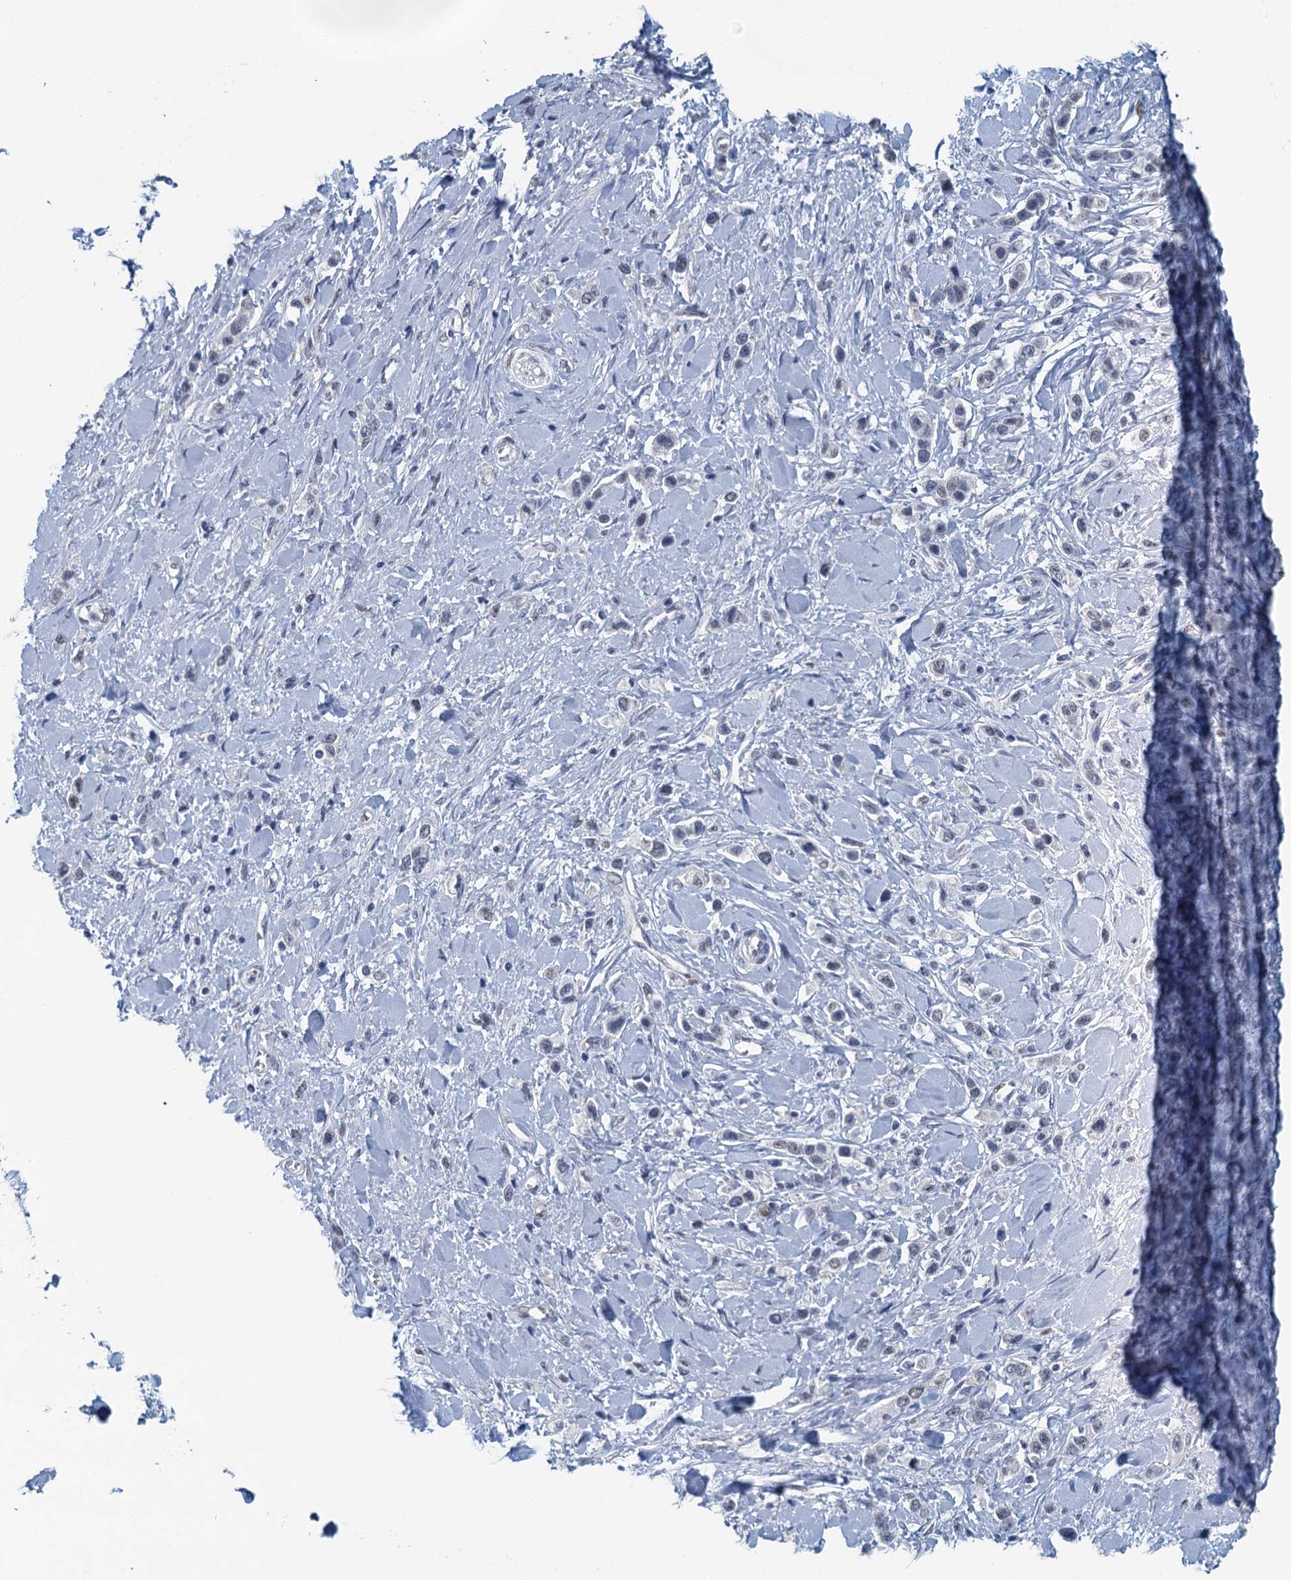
{"staining": {"intensity": "negative", "quantity": "none", "location": "none"}, "tissue": "stomach cancer", "cell_type": "Tumor cells", "image_type": "cancer", "snomed": [{"axis": "morphology", "description": "Normal tissue, NOS"}, {"axis": "morphology", "description": "Adenocarcinoma, NOS"}, {"axis": "topography", "description": "Stomach, upper"}, {"axis": "topography", "description": "Stomach"}], "caption": "A micrograph of human stomach cancer (adenocarcinoma) is negative for staining in tumor cells.", "gene": "TTLL9", "patient": {"sex": "female", "age": 65}}